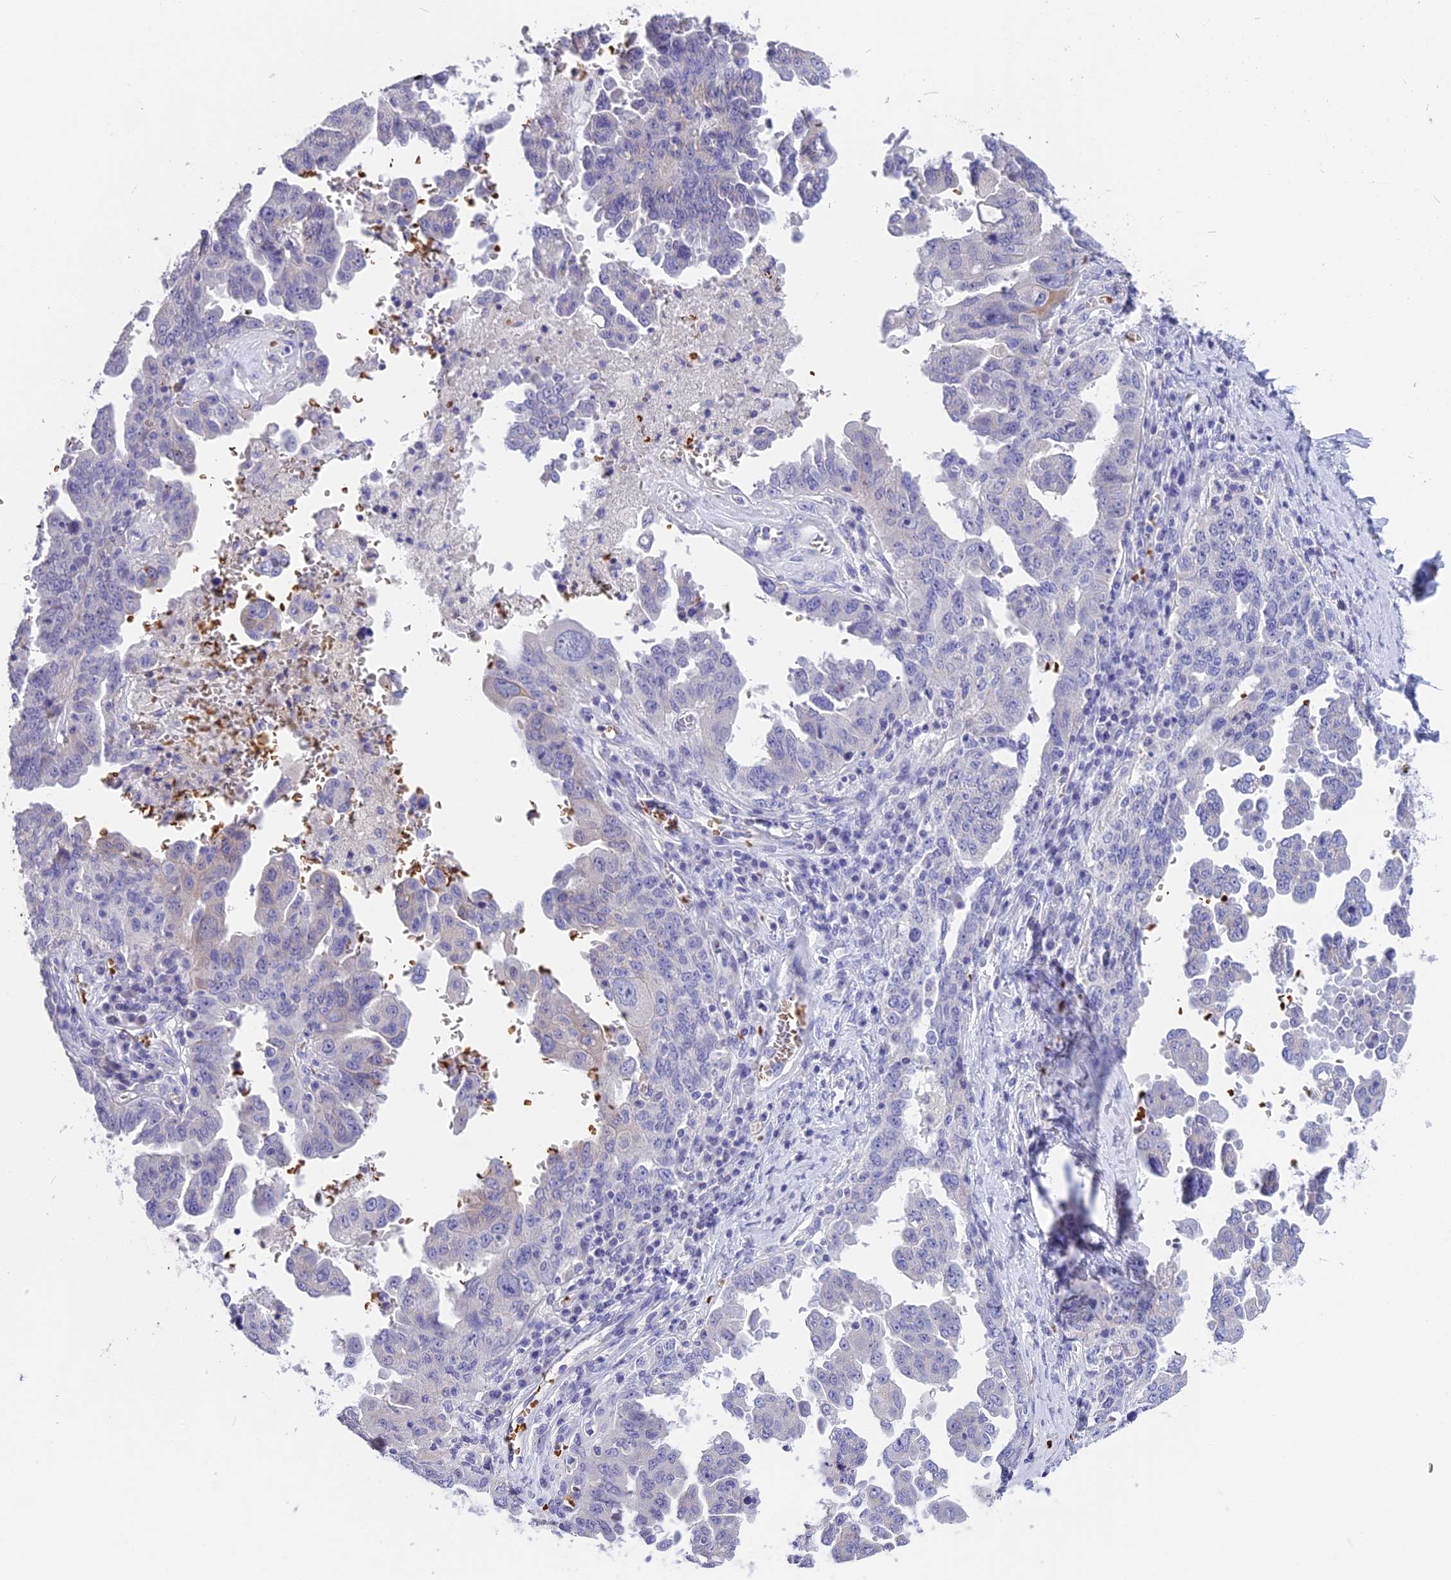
{"staining": {"intensity": "negative", "quantity": "none", "location": "none"}, "tissue": "ovarian cancer", "cell_type": "Tumor cells", "image_type": "cancer", "snomed": [{"axis": "morphology", "description": "Carcinoma, endometroid"}, {"axis": "topography", "description": "Ovary"}], "caption": "An IHC histopathology image of ovarian cancer (endometroid carcinoma) is shown. There is no staining in tumor cells of ovarian cancer (endometroid carcinoma).", "gene": "TNNC2", "patient": {"sex": "female", "age": 62}}